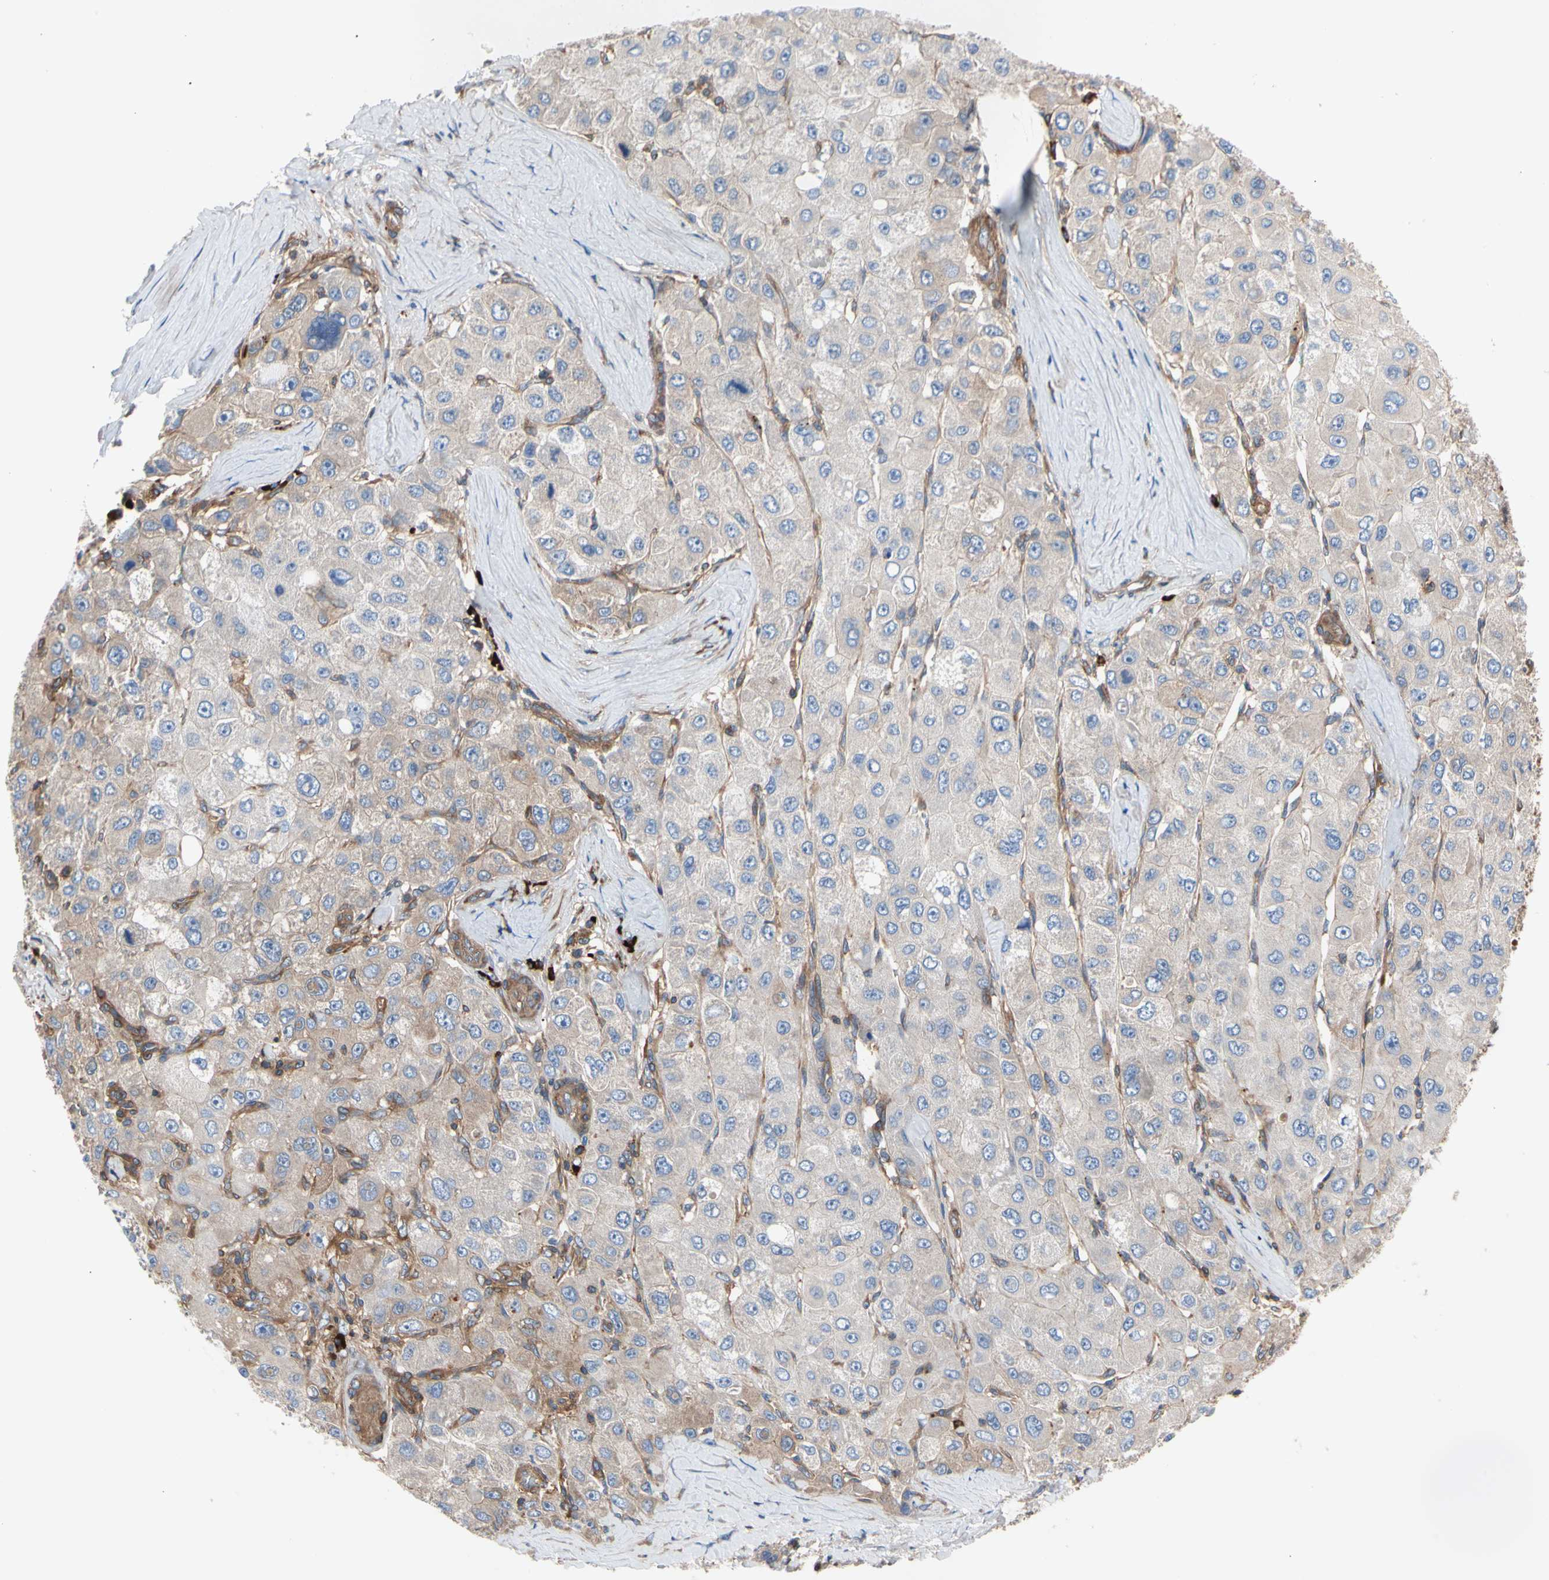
{"staining": {"intensity": "weak", "quantity": ">75%", "location": "cytoplasmic/membranous"}, "tissue": "liver cancer", "cell_type": "Tumor cells", "image_type": "cancer", "snomed": [{"axis": "morphology", "description": "Carcinoma, Hepatocellular, NOS"}, {"axis": "topography", "description": "Liver"}], "caption": "A high-resolution image shows immunohistochemistry staining of liver cancer, which exhibits weak cytoplasmic/membranous staining in about >75% of tumor cells. Using DAB (brown) and hematoxylin (blue) stains, captured at high magnification using brightfield microscopy.", "gene": "ROCK1", "patient": {"sex": "male", "age": 80}}